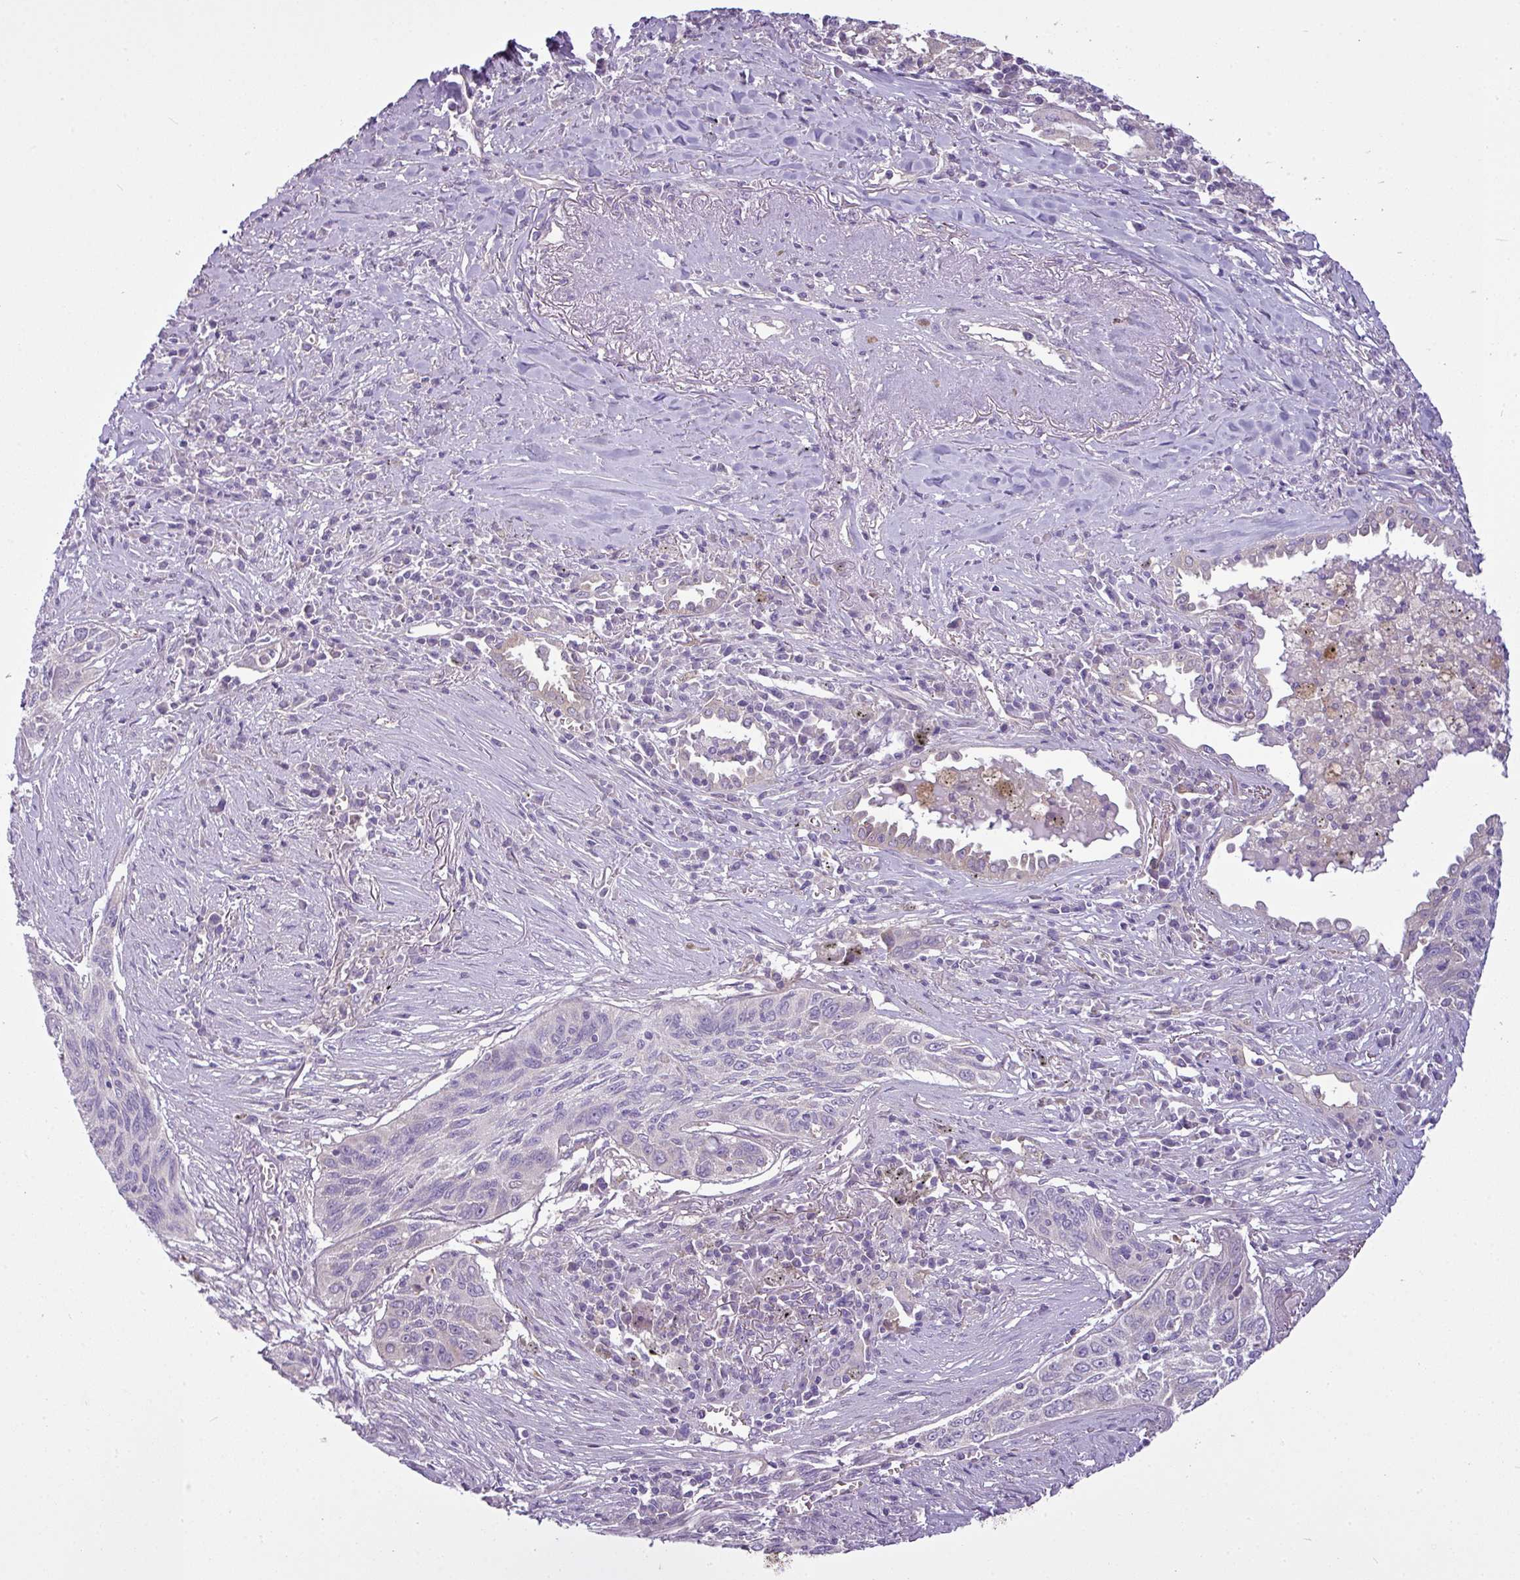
{"staining": {"intensity": "negative", "quantity": "none", "location": "none"}, "tissue": "lung cancer", "cell_type": "Tumor cells", "image_type": "cancer", "snomed": [{"axis": "morphology", "description": "Squamous cell carcinoma, NOS"}, {"axis": "topography", "description": "Lung"}], "caption": "There is no significant expression in tumor cells of lung cancer.", "gene": "CAMK2B", "patient": {"sex": "female", "age": 66}}